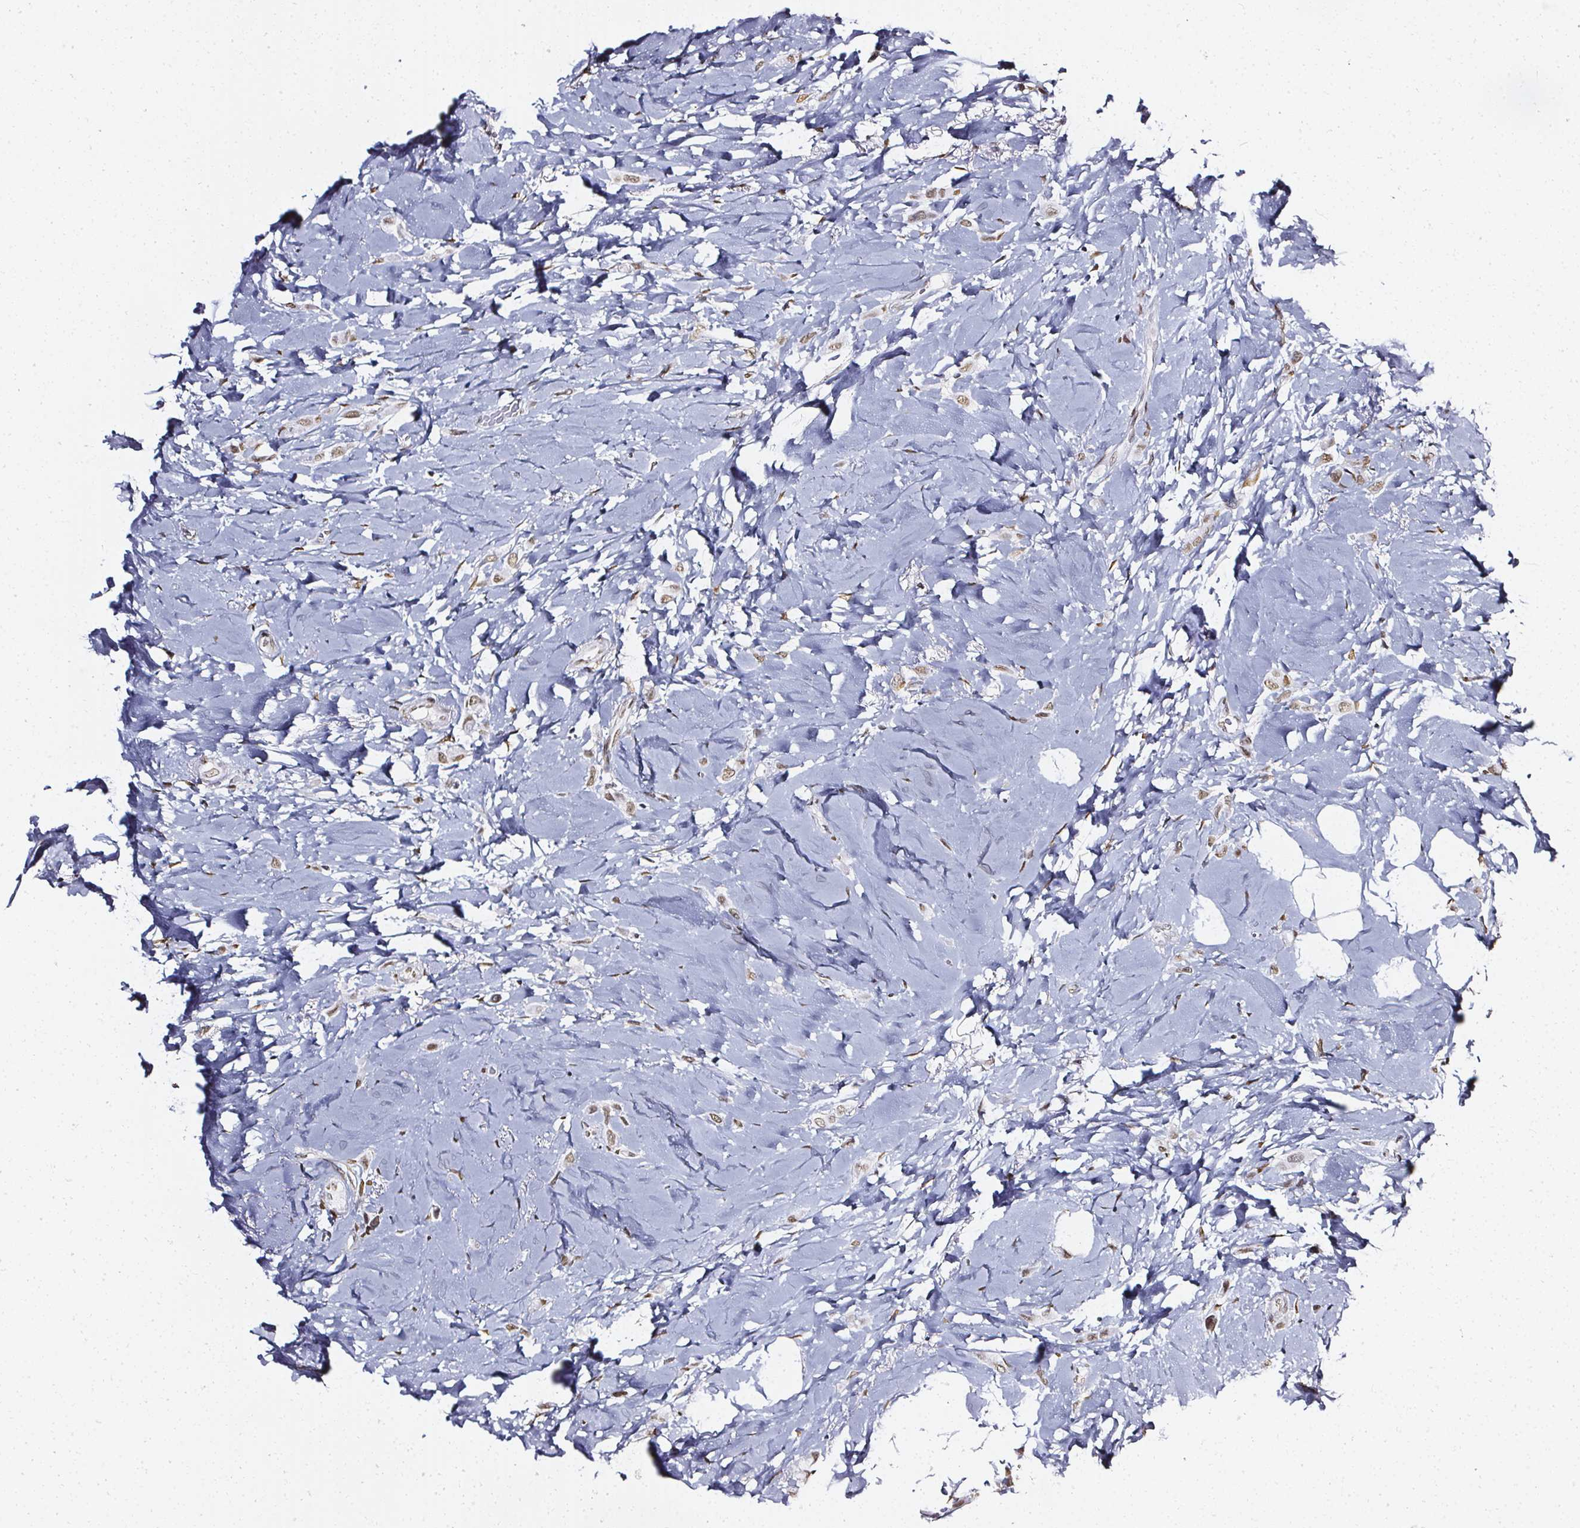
{"staining": {"intensity": "weak", "quantity": "25%-75%", "location": "nuclear"}, "tissue": "breast cancer", "cell_type": "Tumor cells", "image_type": "cancer", "snomed": [{"axis": "morphology", "description": "Lobular carcinoma"}, {"axis": "topography", "description": "Breast"}], "caption": "Immunohistochemical staining of human lobular carcinoma (breast) displays low levels of weak nuclear protein positivity in approximately 25%-75% of tumor cells.", "gene": "GP6", "patient": {"sex": "female", "age": 66}}